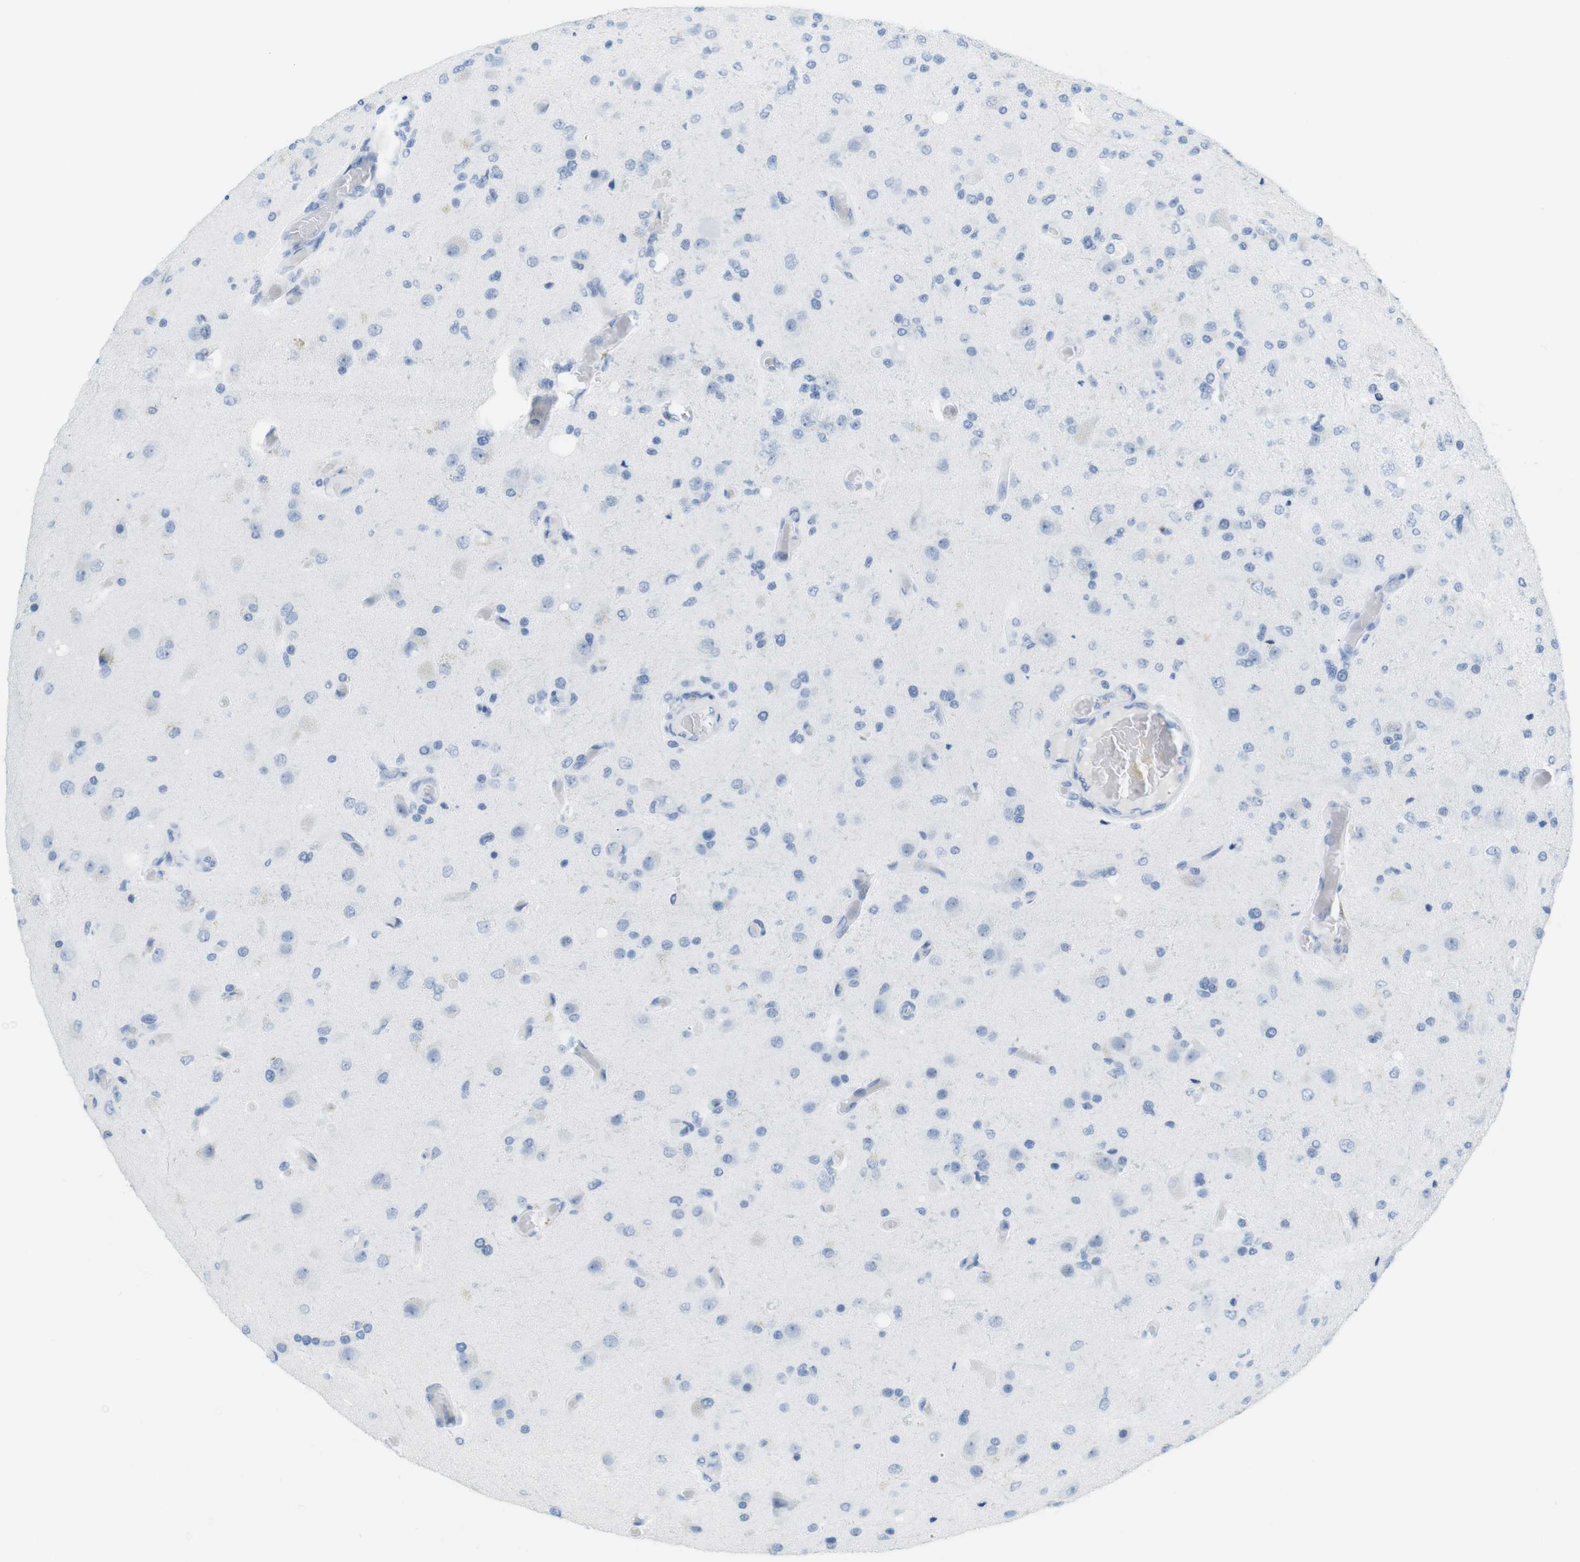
{"staining": {"intensity": "negative", "quantity": "none", "location": "none"}, "tissue": "glioma", "cell_type": "Tumor cells", "image_type": "cancer", "snomed": [{"axis": "morphology", "description": "Normal tissue, NOS"}, {"axis": "morphology", "description": "Glioma, malignant, High grade"}, {"axis": "topography", "description": "Cerebral cortex"}], "caption": "Tumor cells show no significant staining in malignant glioma (high-grade).", "gene": "TNNT2", "patient": {"sex": "male", "age": 77}}